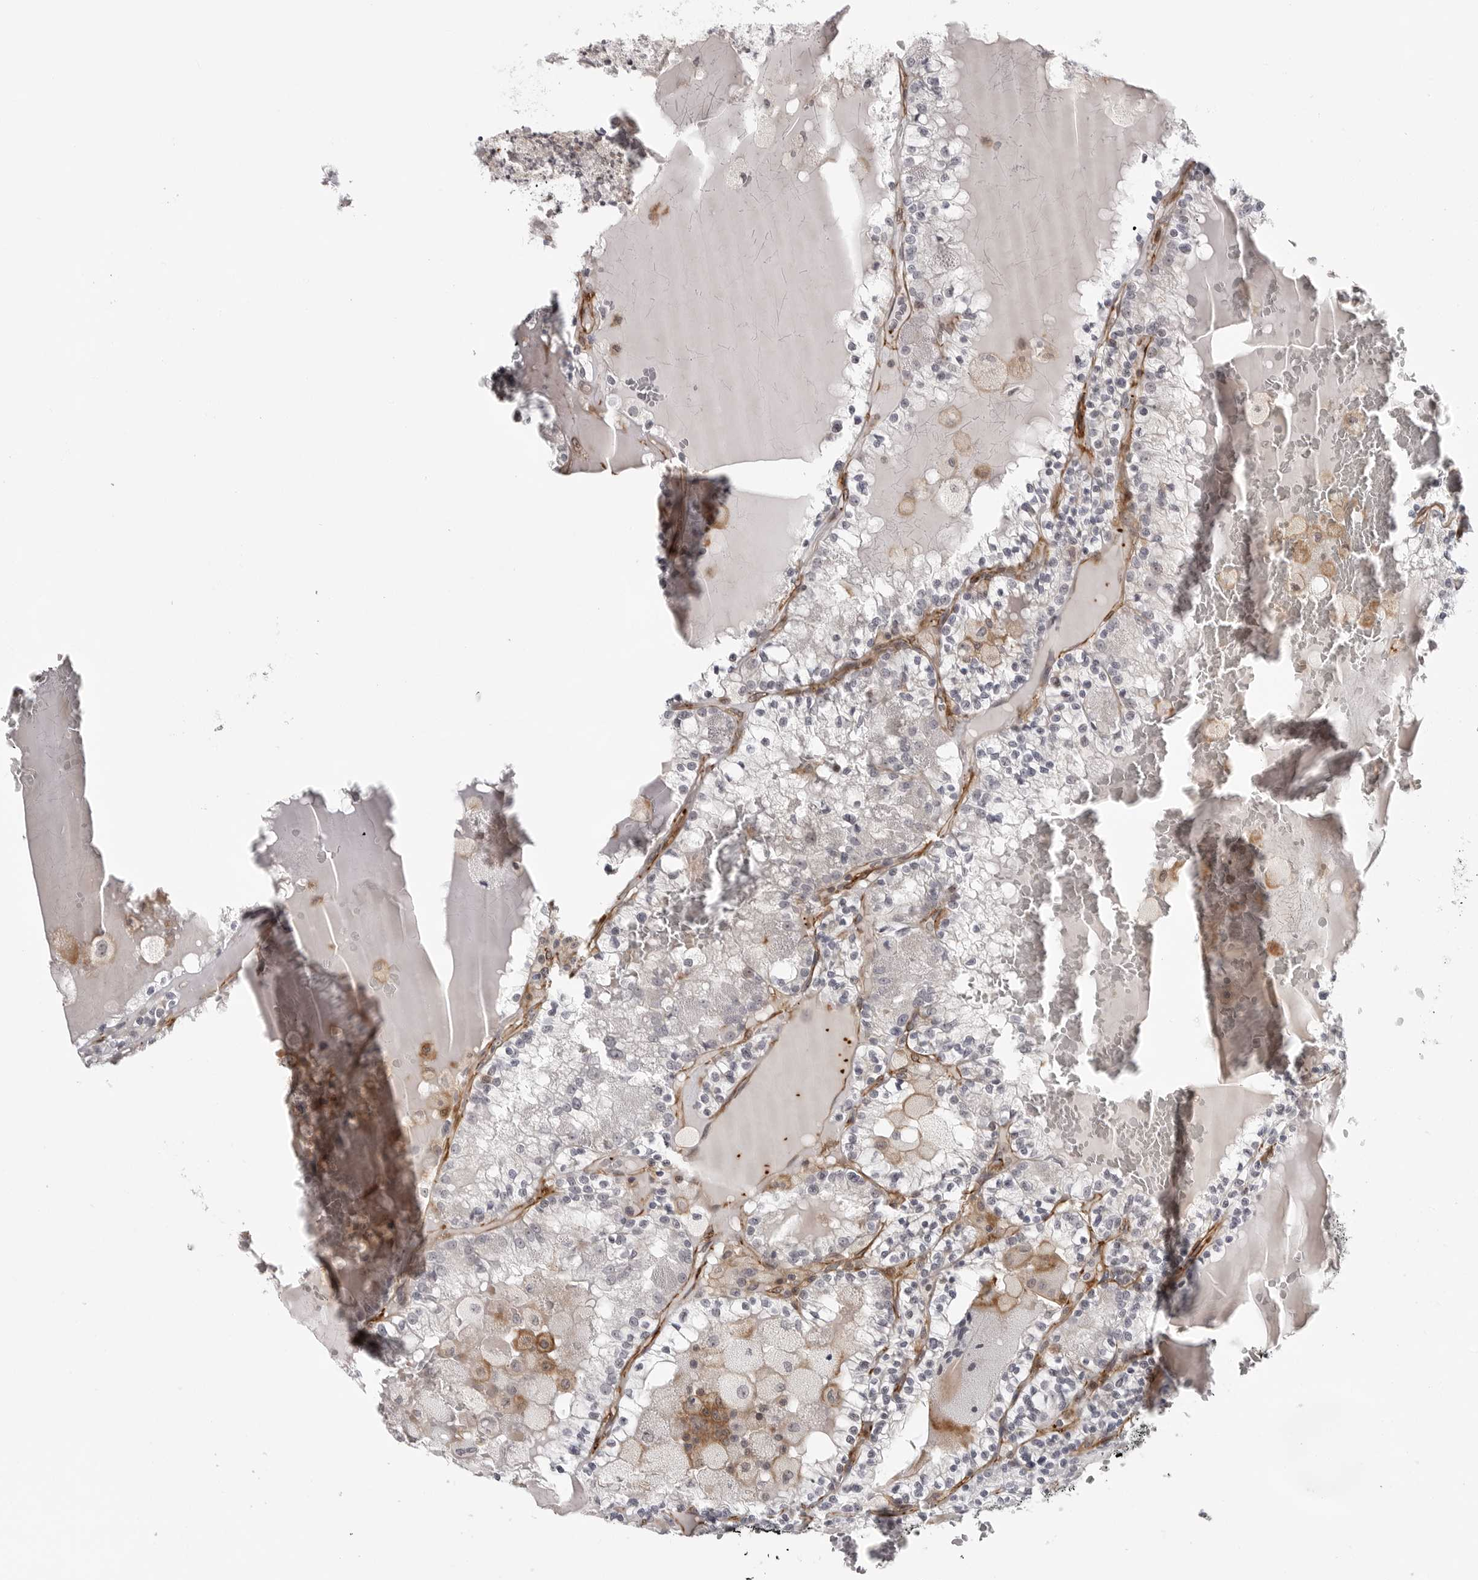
{"staining": {"intensity": "negative", "quantity": "none", "location": "none"}, "tissue": "renal cancer", "cell_type": "Tumor cells", "image_type": "cancer", "snomed": [{"axis": "morphology", "description": "Adenocarcinoma, NOS"}, {"axis": "topography", "description": "Kidney"}], "caption": "Immunohistochemistry (IHC) image of neoplastic tissue: renal adenocarcinoma stained with DAB (3,3'-diaminobenzidine) reveals no significant protein expression in tumor cells. (Stains: DAB (3,3'-diaminobenzidine) immunohistochemistry with hematoxylin counter stain, Microscopy: brightfield microscopy at high magnification).", "gene": "TUT4", "patient": {"sex": "female", "age": 56}}